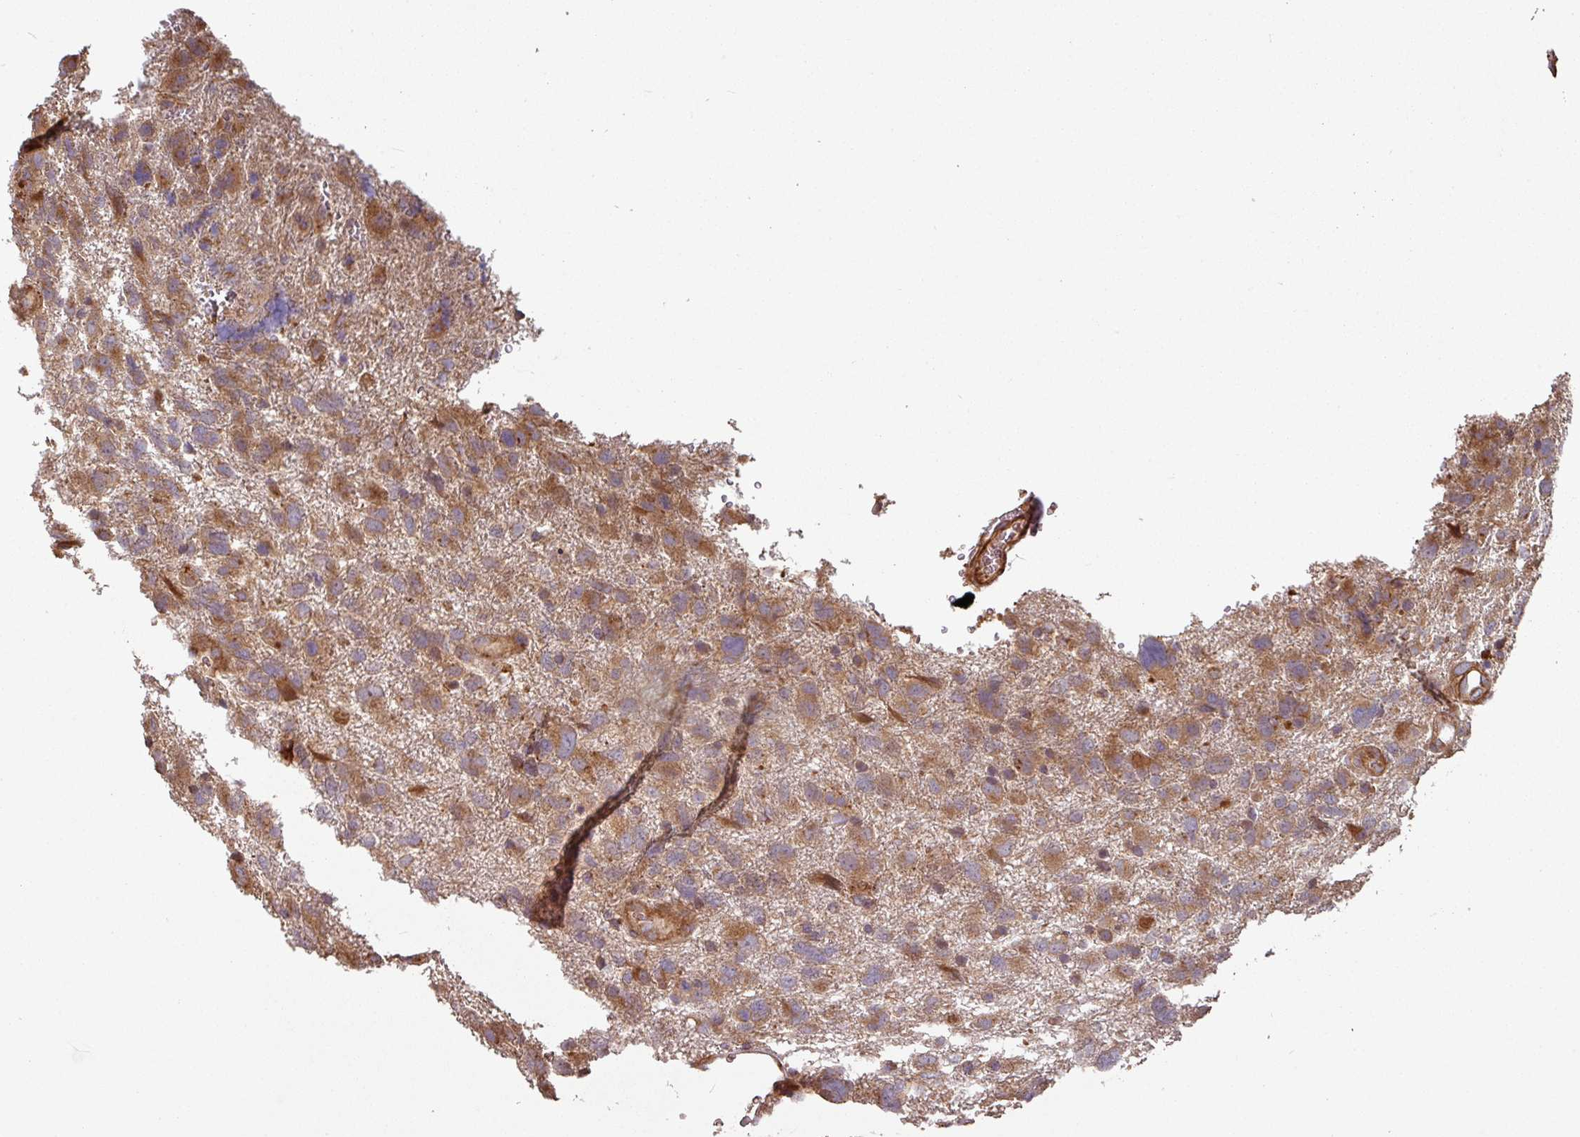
{"staining": {"intensity": "moderate", "quantity": ">75%", "location": "cytoplasmic/membranous"}, "tissue": "glioma", "cell_type": "Tumor cells", "image_type": "cancer", "snomed": [{"axis": "morphology", "description": "Glioma, malignant, High grade"}, {"axis": "topography", "description": "Brain"}], "caption": "Protein staining of glioma tissue displays moderate cytoplasmic/membranous positivity in about >75% of tumor cells.", "gene": "SIK1", "patient": {"sex": "male", "age": 61}}